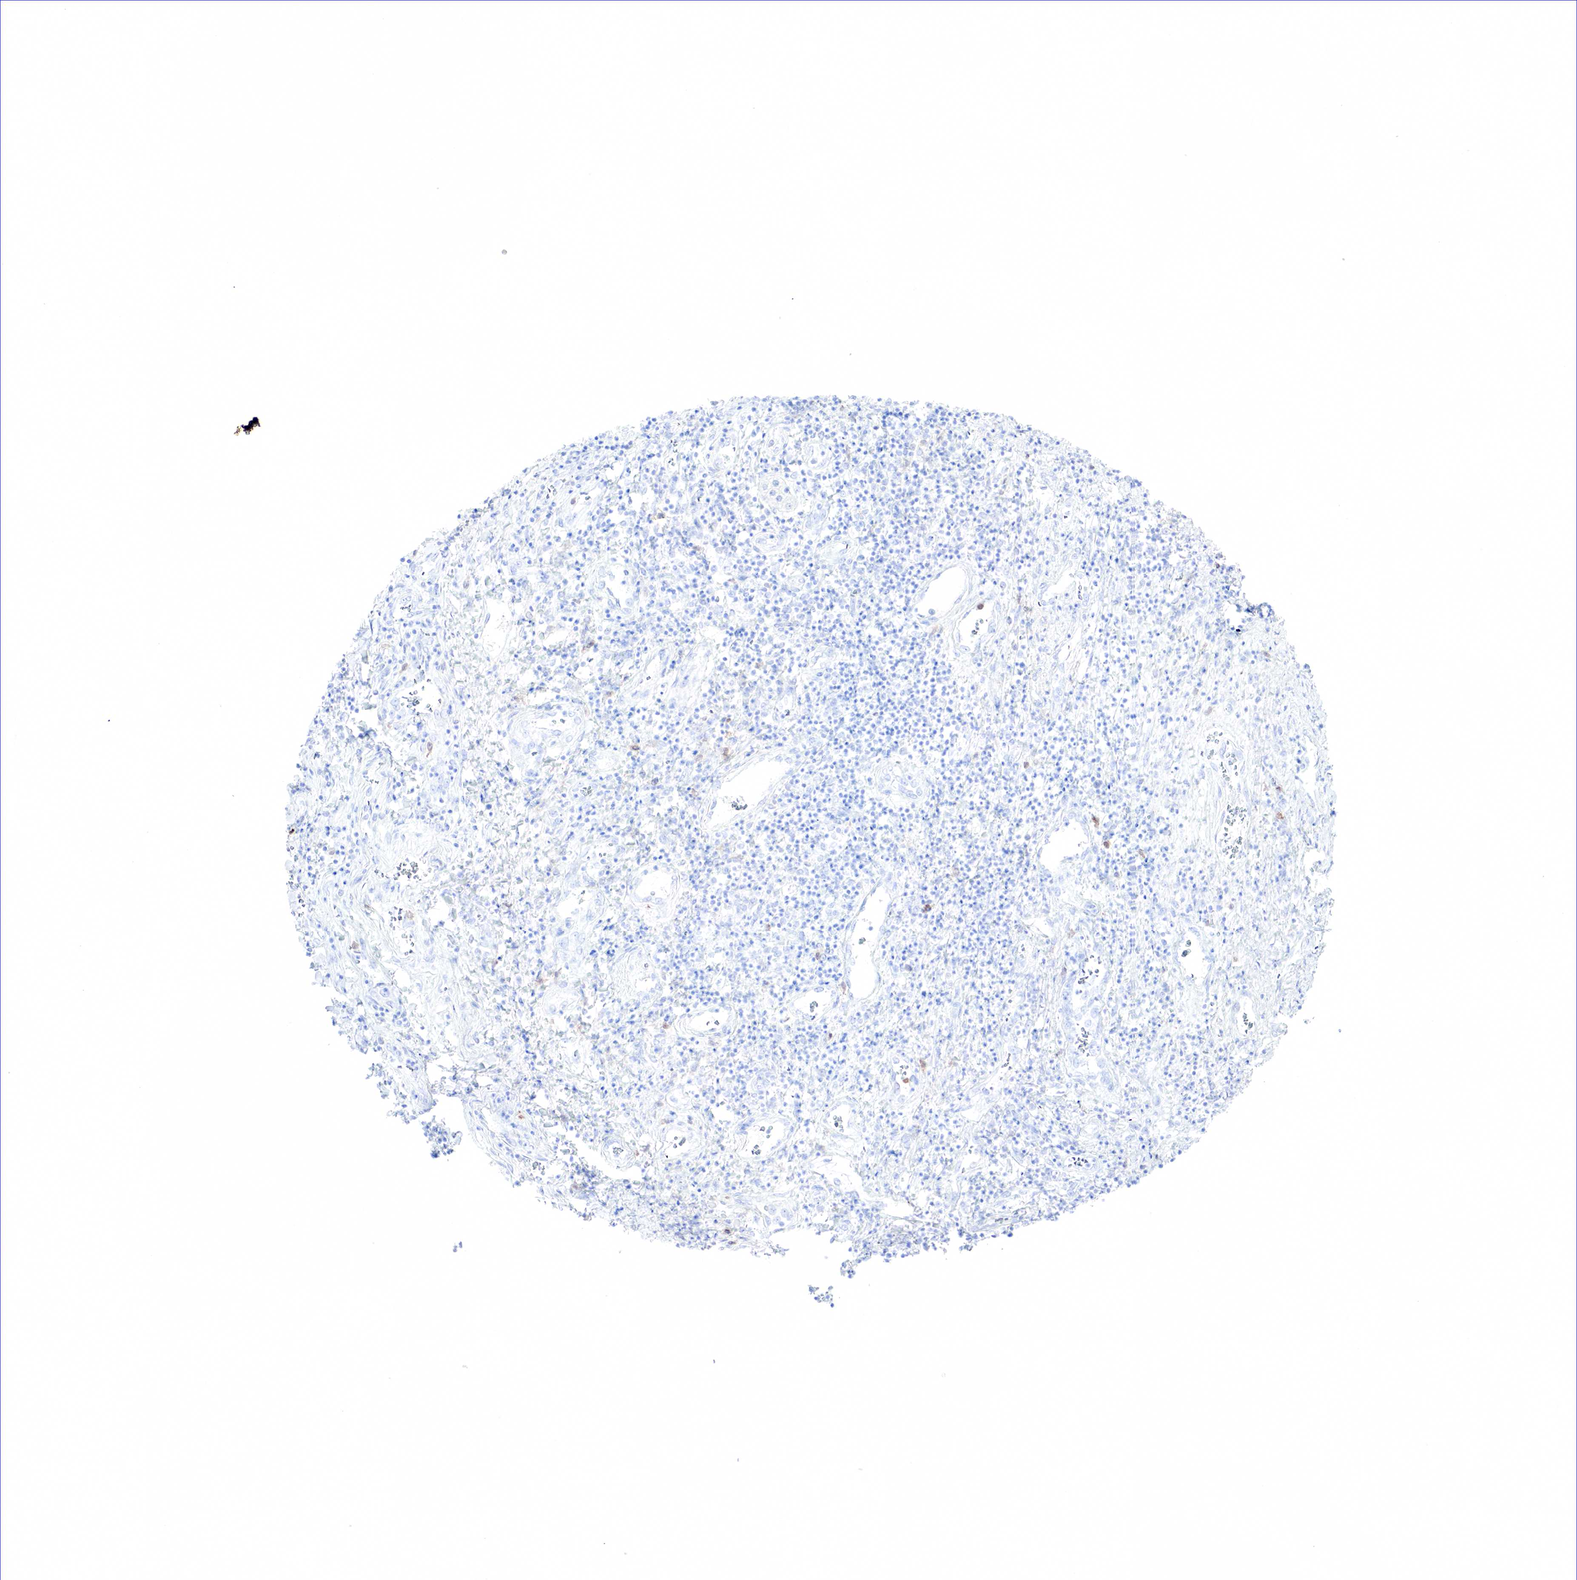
{"staining": {"intensity": "negative", "quantity": "none", "location": "none"}, "tissue": "liver cancer", "cell_type": "Tumor cells", "image_type": "cancer", "snomed": [{"axis": "morphology", "description": "Carcinoma, Hepatocellular, NOS"}, {"axis": "topography", "description": "Liver"}], "caption": "Liver cancer was stained to show a protein in brown. There is no significant positivity in tumor cells. (DAB immunohistochemistry with hematoxylin counter stain).", "gene": "TNFRSF8", "patient": {"sex": "male", "age": 24}}